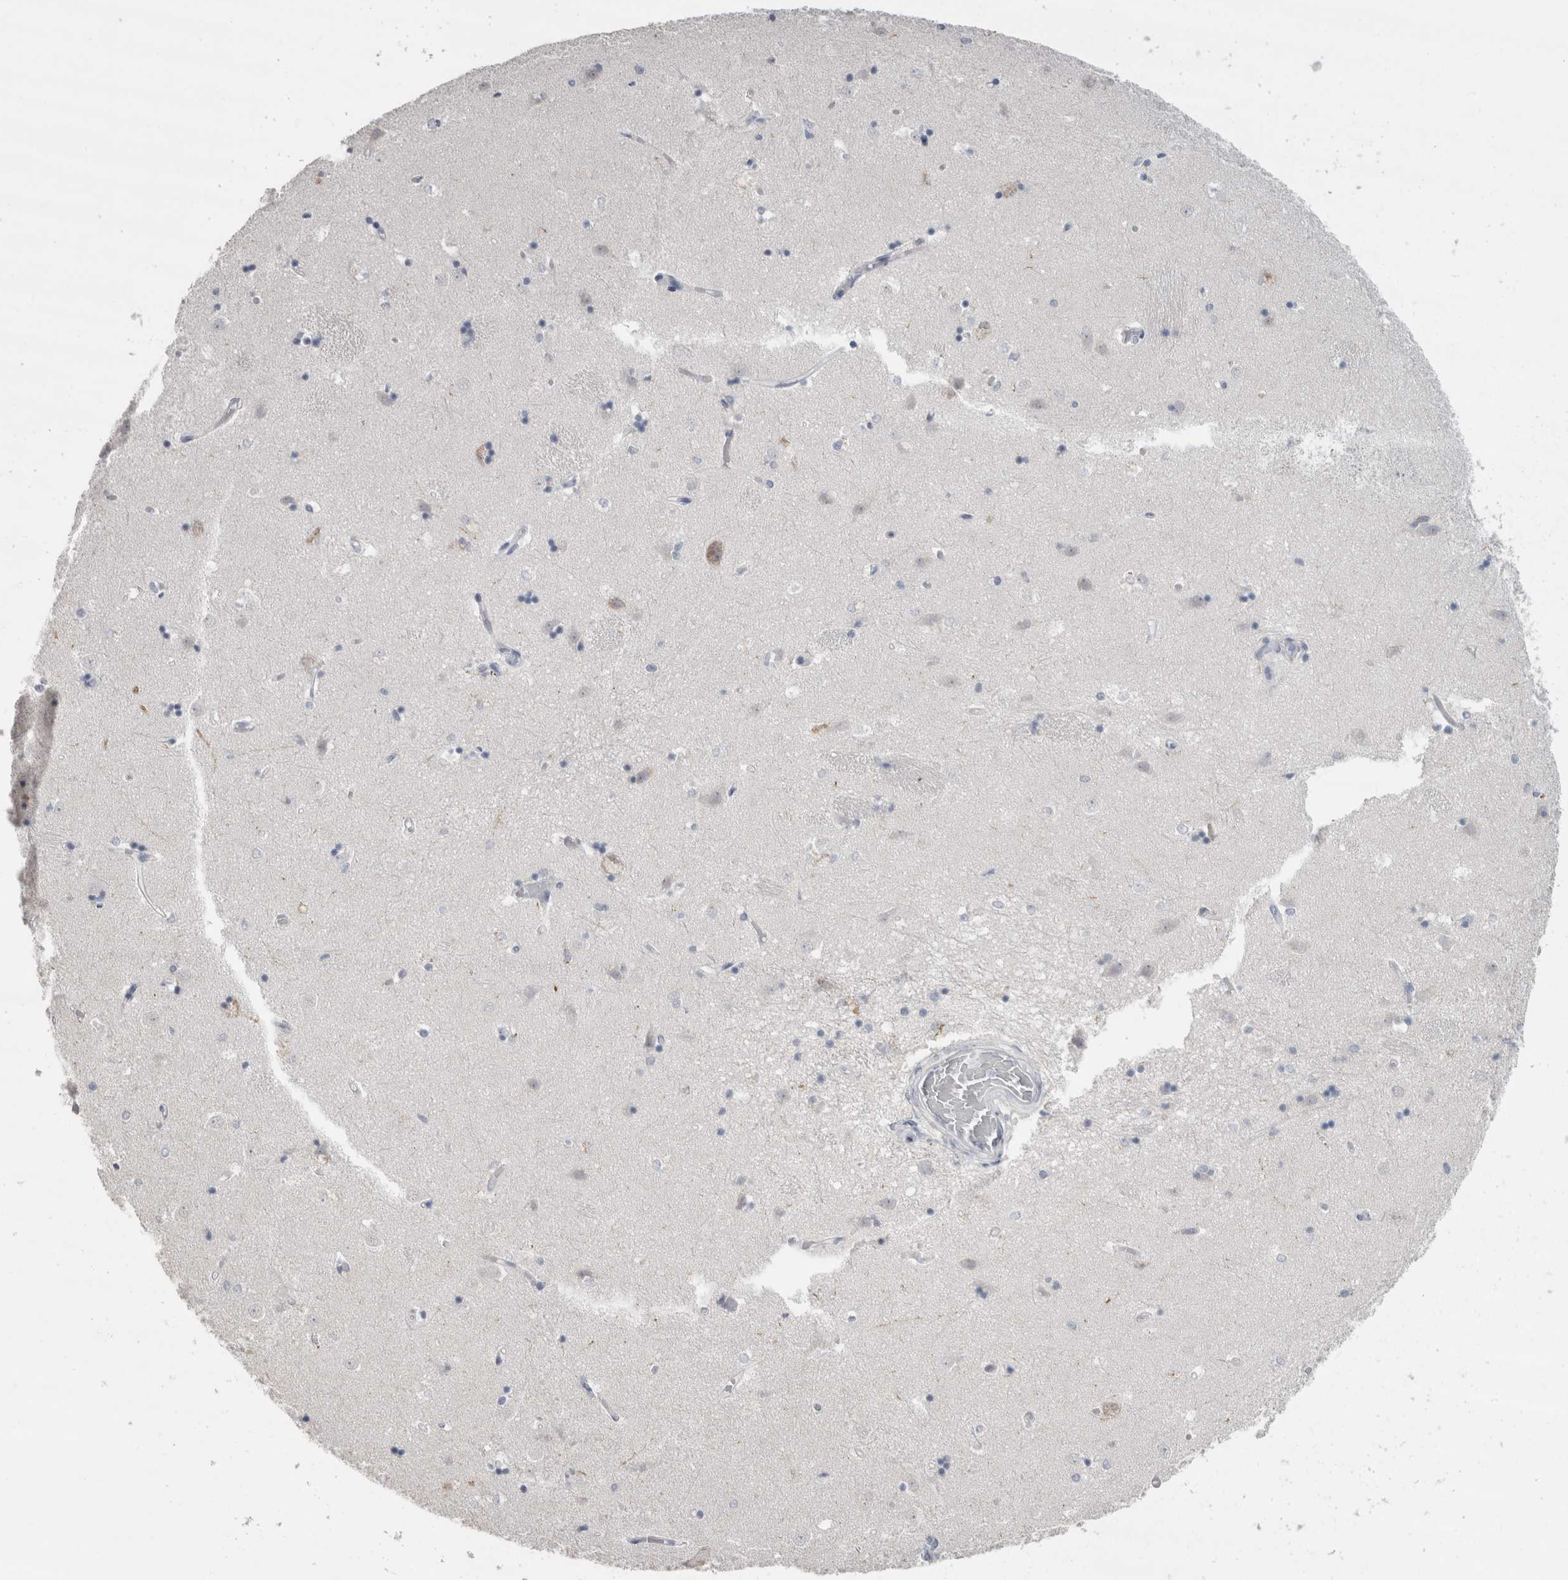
{"staining": {"intensity": "negative", "quantity": "none", "location": "none"}, "tissue": "caudate", "cell_type": "Glial cells", "image_type": "normal", "snomed": [{"axis": "morphology", "description": "Normal tissue, NOS"}, {"axis": "topography", "description": "Lateral ventricle wall"}], "caption": "An immunohistochemistry photomicrograph of benign caudate is shown. There is no staining in glial cells of caudate.", "gene": "CDH17", "patient": {"sex": "male", "age": 45}}